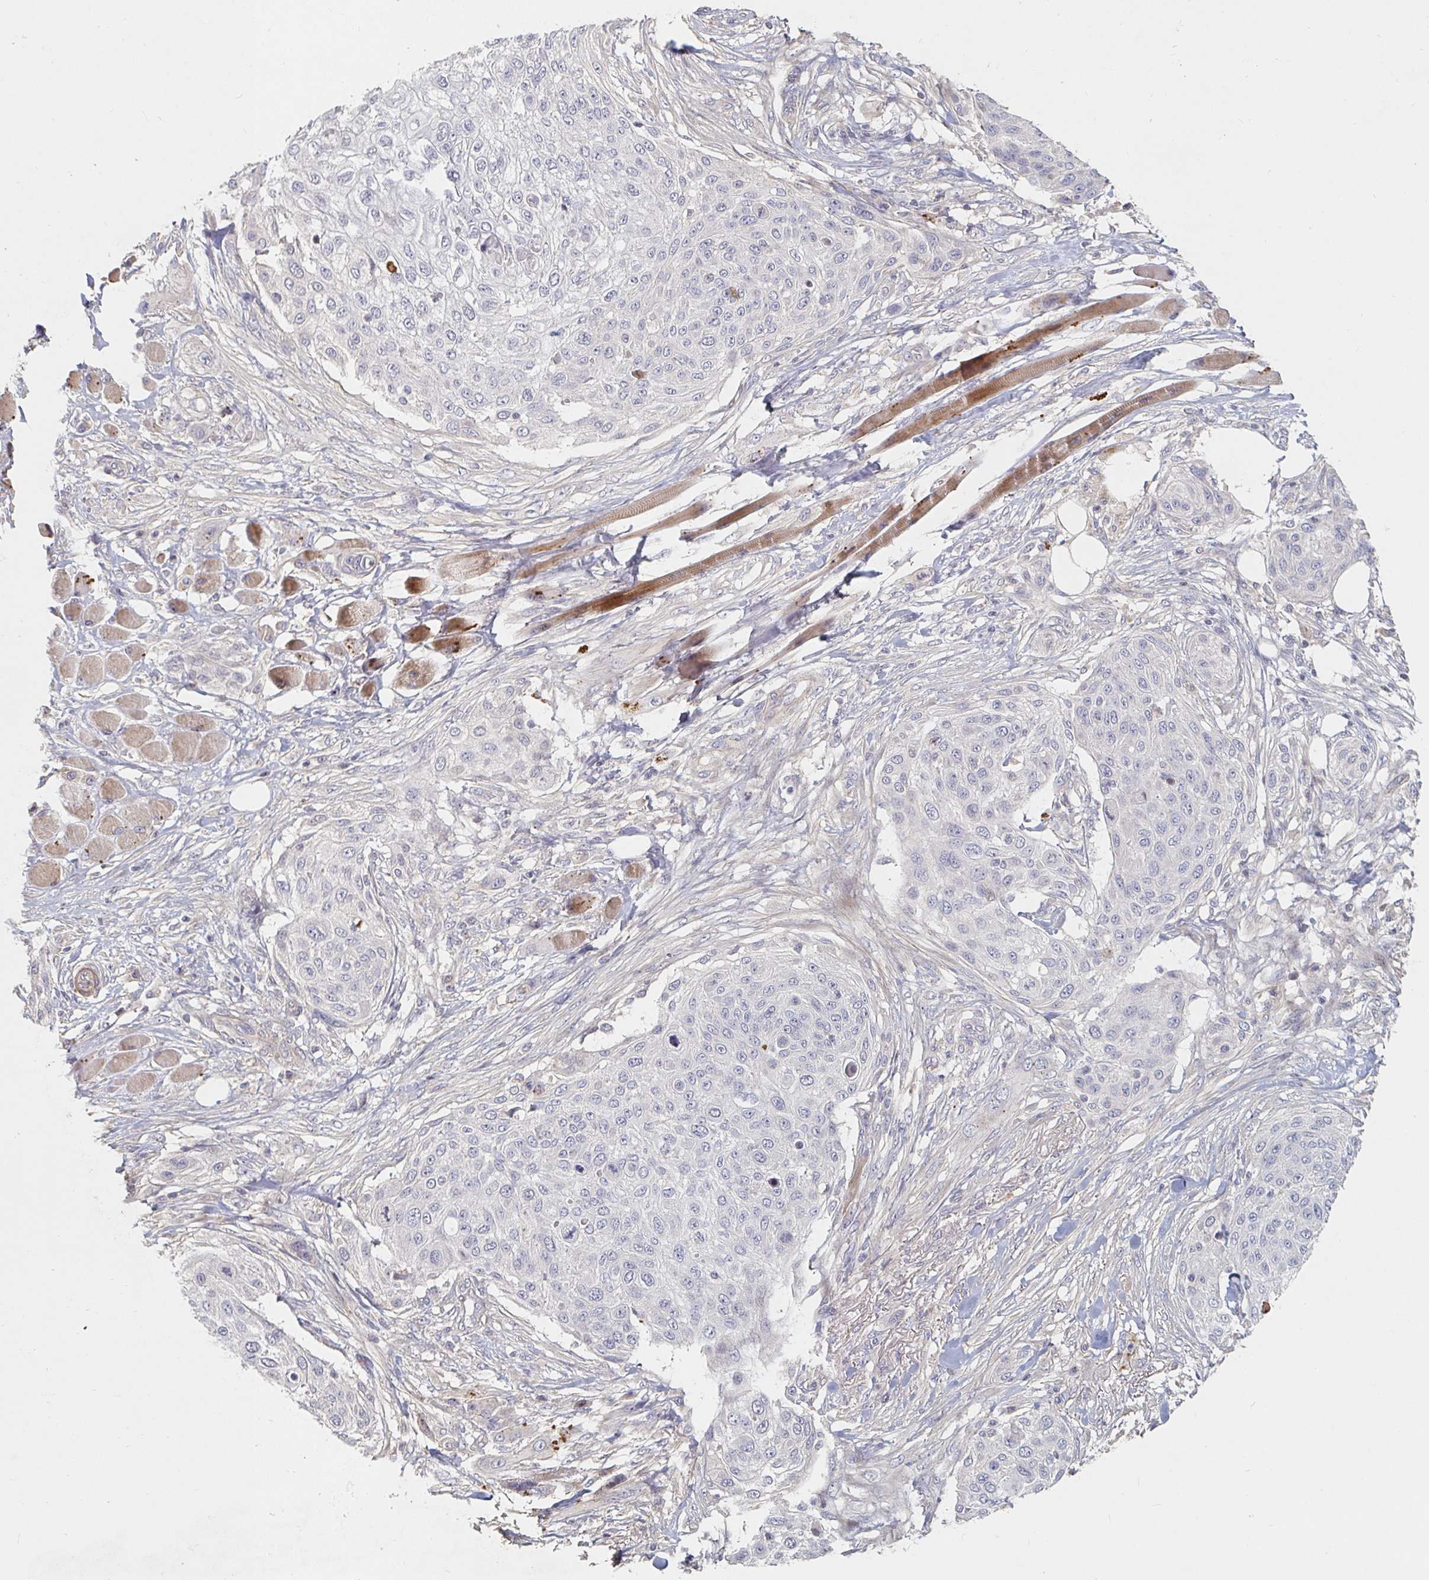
{"staining": {"intensity": "negative", "quantity": "none", "location": "none"}, "tissue": "skin cancer", "cell_type": "Tumor cells", "image_type": "cancer", "snomed": [{"axis": "morphology", "description": "Squamous cell carcinoma, NOS"}, {"axis": "topography", "description": "Skin"}], "caption": "Tumor cells are negative for brown protein staining in squamous cell carcinoma (skin).", "gene": "NME9", "patient": {"sex": "female", "age": 87}}